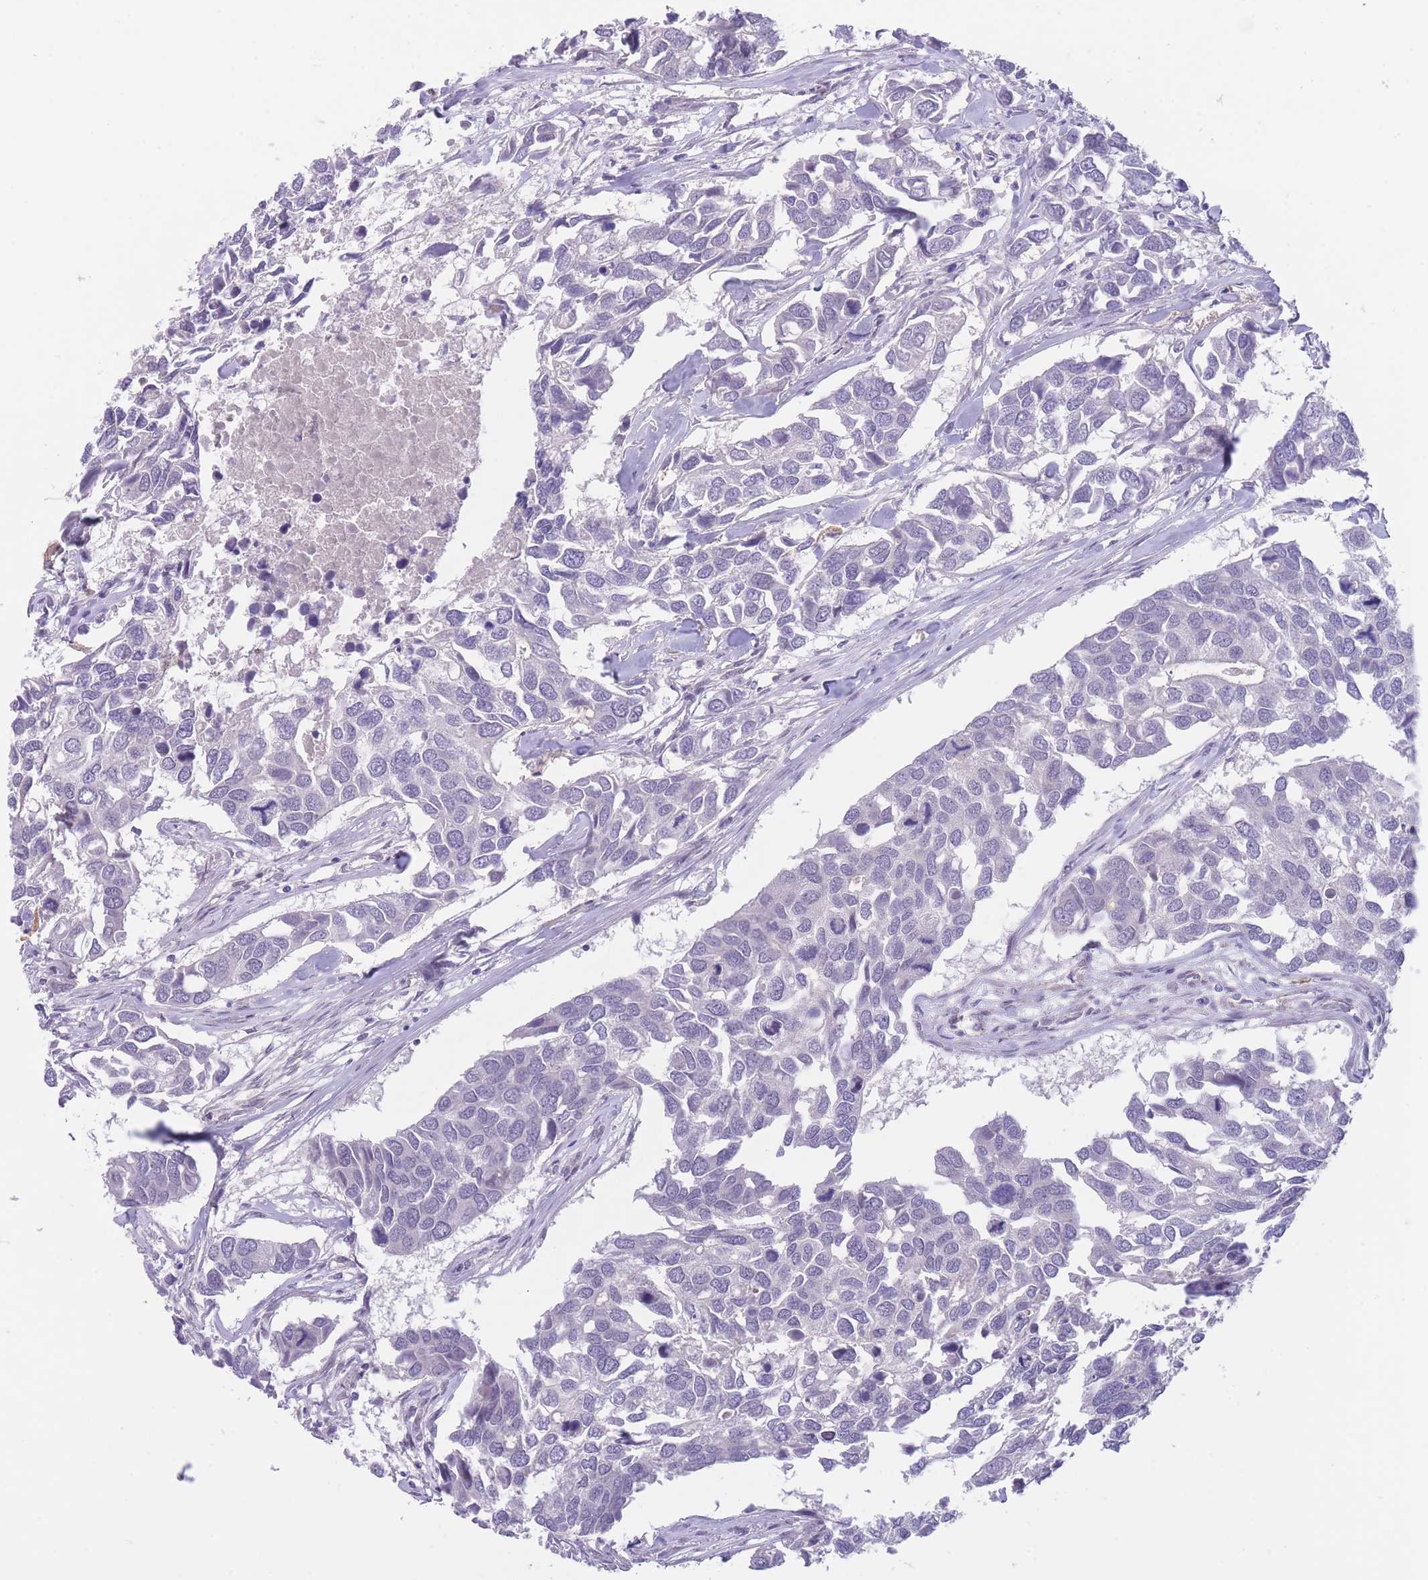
{"staining": {"intensity": "negative", "quantity": "none", "location": "none"}, "tissue": "breast cancer", "cell_type": "Tumor cells", "image_type": "cancer", "snomed": [{"axis": "morphology", "description": "Duct carcinoma"}, {"axis": "topography", "description": "Breast"}], "caption": "Immunohistochemical staining of human breast cancer (intraductal carcinoma) reveals no significant expression in tumor cells.", "gene": "QTRT1", "patient": {"sex": "female", "age": 83}}